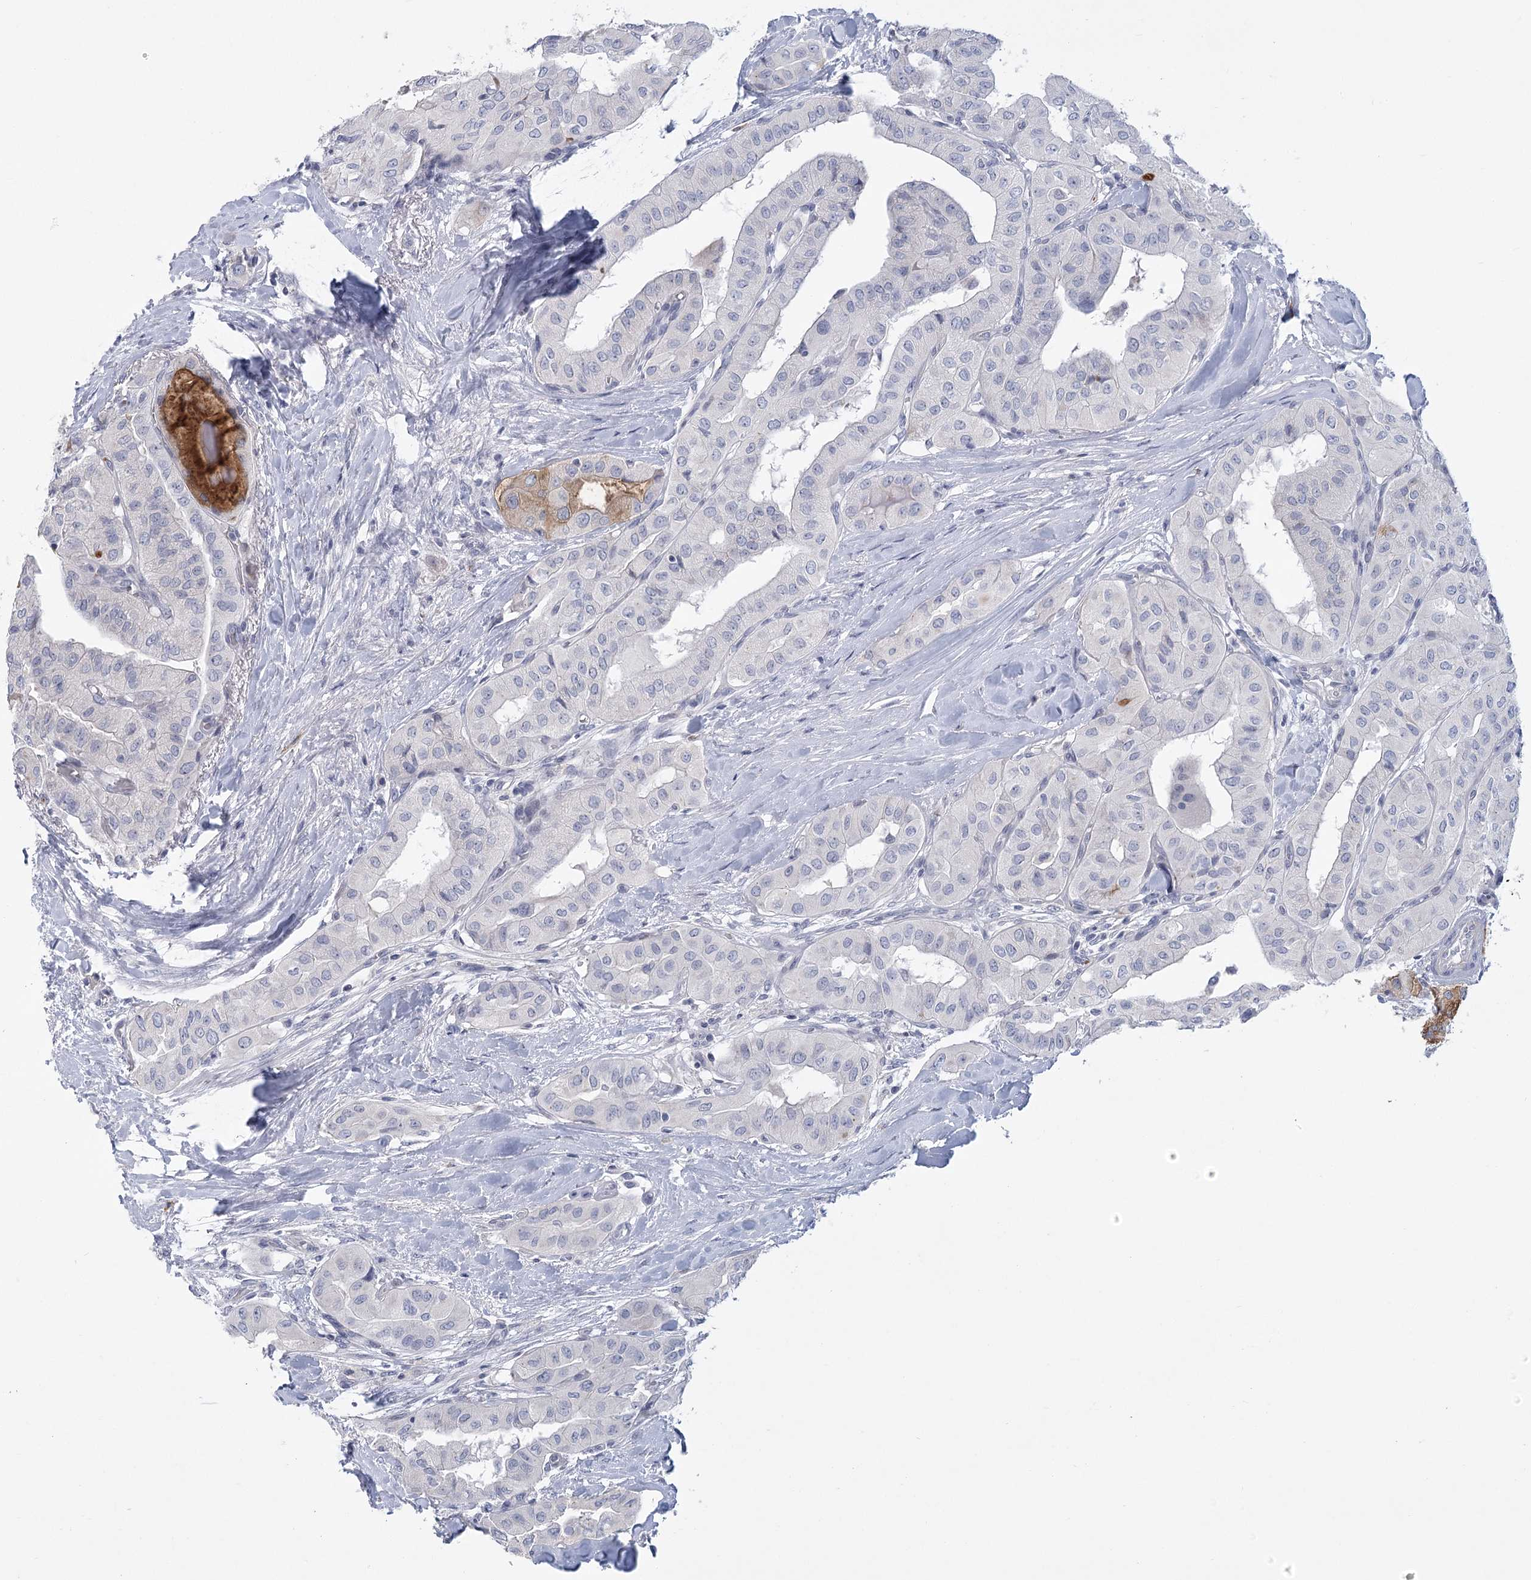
{"staining": {"intensity": "negative", "quantity": "none", "location": "none"}, "tissue": "thyroid cancer", "cell_type": "Tumor cells", "image_type": "cancer", "snomed": [{"axis": "morphology", "description": "Papillary adenocarcinoma, NOS"}, {"axis": "topography", "description": "Thyroid gland"}], "caption": "Immunohistochemistry (IHC) histopathology image of neoplastic tissue: human papillary adenocarcinoma (thyroid) stained with DAB exhibits no significant protein positivity in tumor cells.", "gene": "FAM76B", "patient": {"sex": "female", "age": 59}}